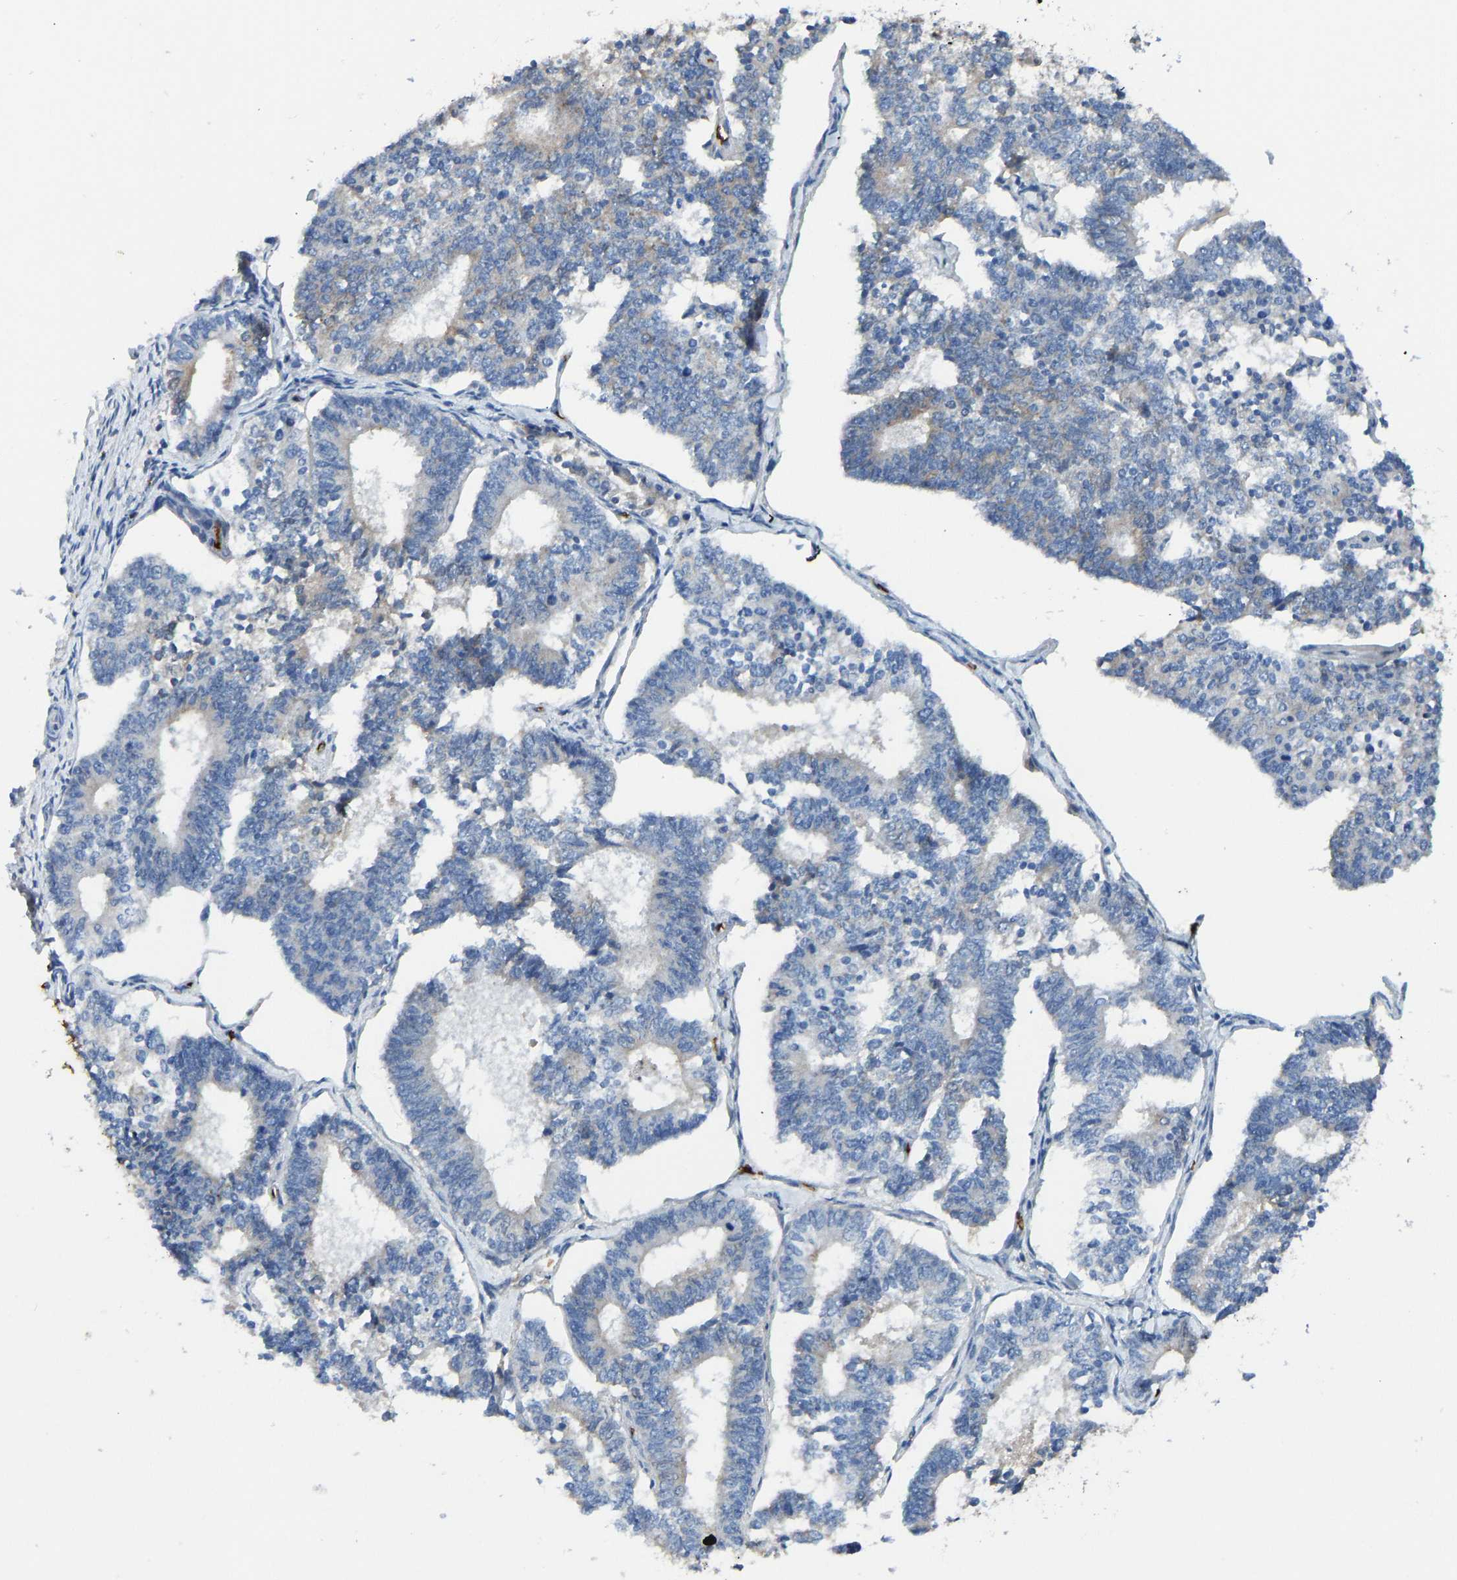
{"staining": {"intensity": "negative", "quantity": "none", "location": "none"}, "tissue": "endometrial cancer", "cell_type": "Tumor cells", "image_type": "cancer", "snomed": [{"axis": "morphology", "description": "Adenocarcinoma, NOS"}, {"axis": "topography", "description": "Endometrium"}], "caption": "Tumor cells show no significant protein positivity in endometrial cancer (adenocarcinoma).", "gene": "PIGS", "patient": {"sex": "female", "age": 70}}